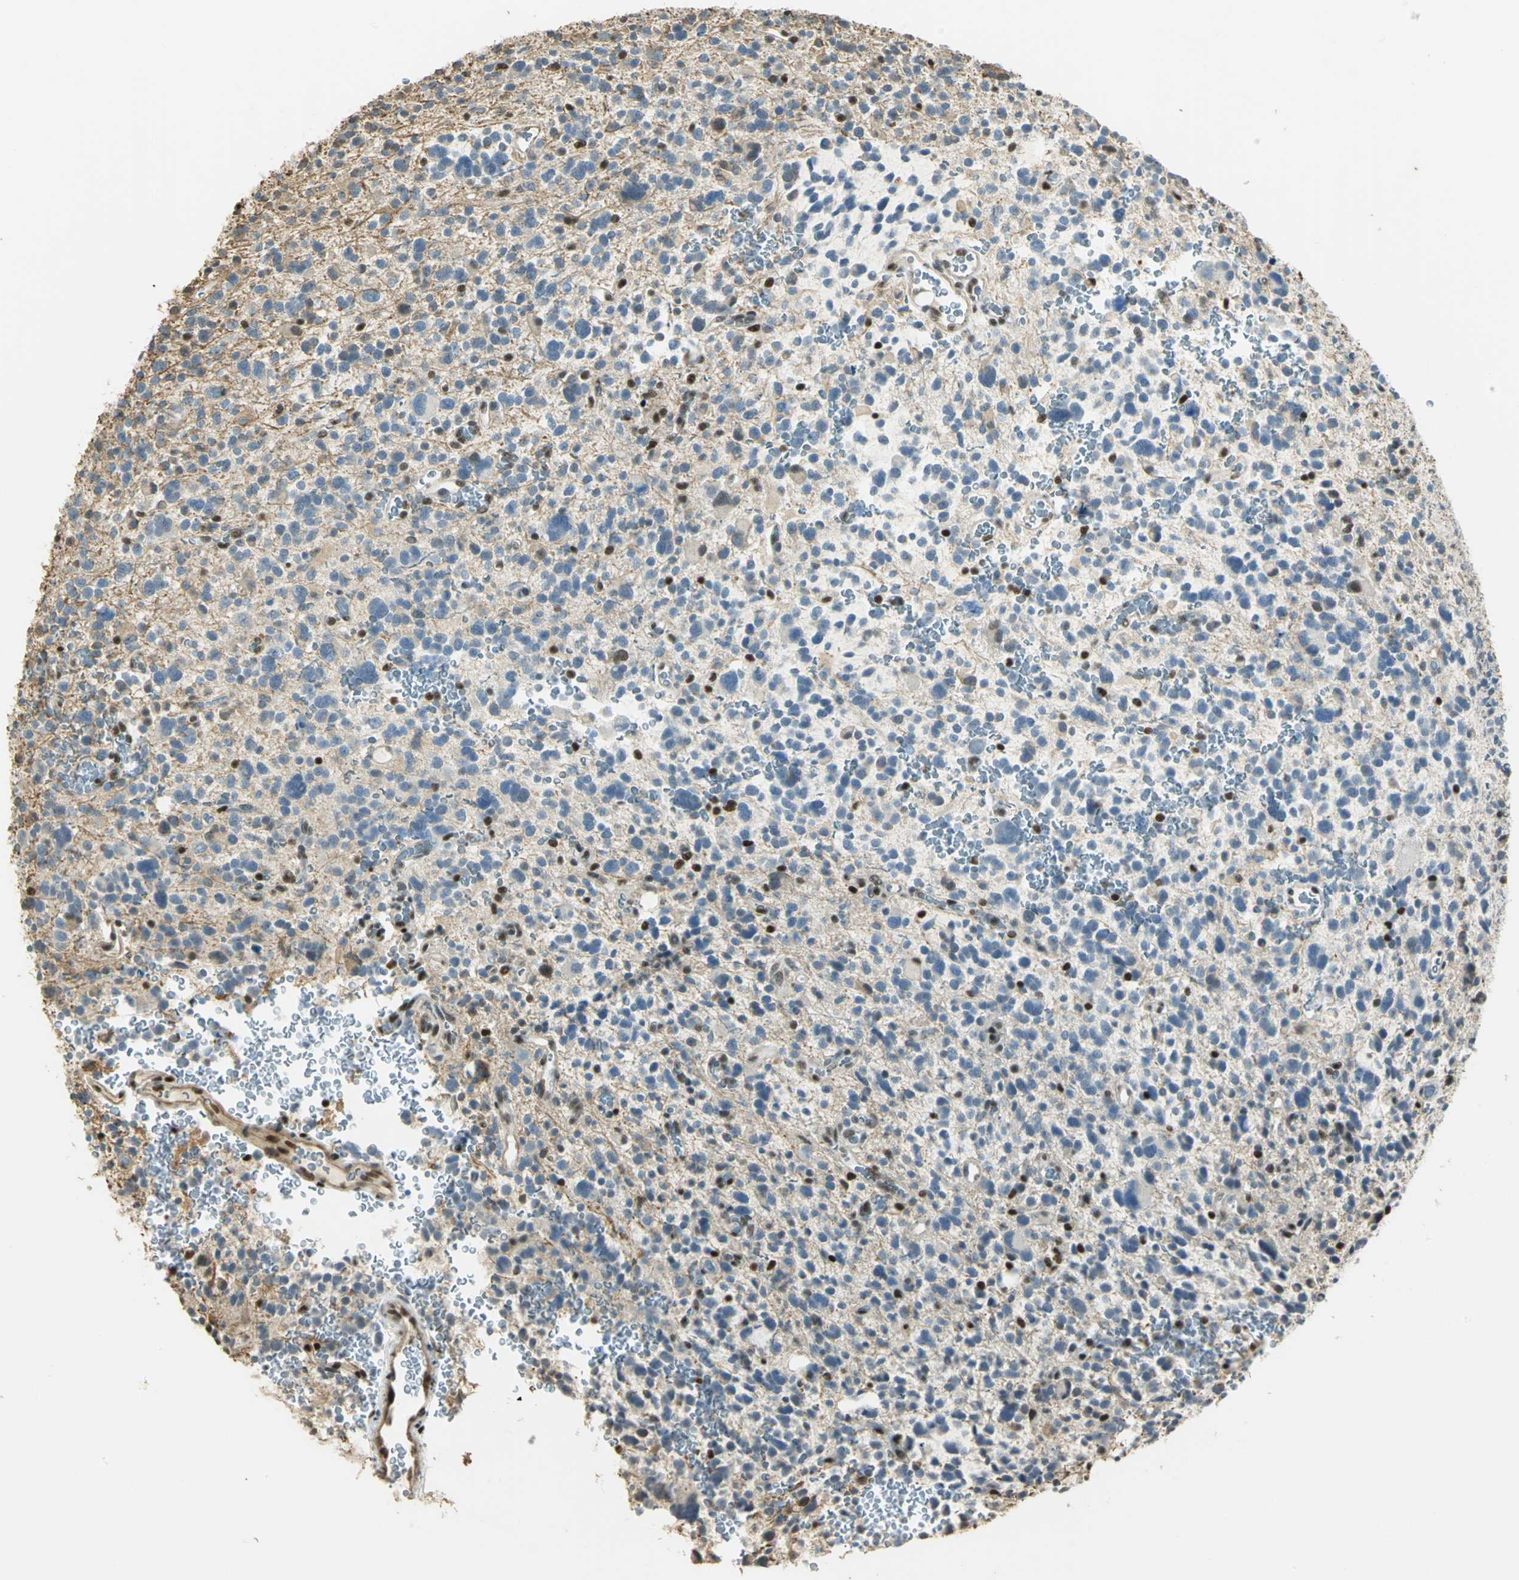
{"staining": {"intensity": "moderate", "quantity": "25%-75%", "location": "cytoplasmic/membranous,nuclear"}, "tissue": "glioma", "cell_type": "Tumor cells", "image_type": "cancer", "snomed": [{"axis": "morphology", "description": "Glioma, malignant, High grade"}, {"axis": "topography", "description": "Brain"}], "caption": "This is a histology image of immunohistochemistry staining of glioma, which shows moderate expression in the cytoplasmic/membranous and nuclear of tumor cells.", "gene": "ELF1", "patient": {"sex": "male", "age": 48}}